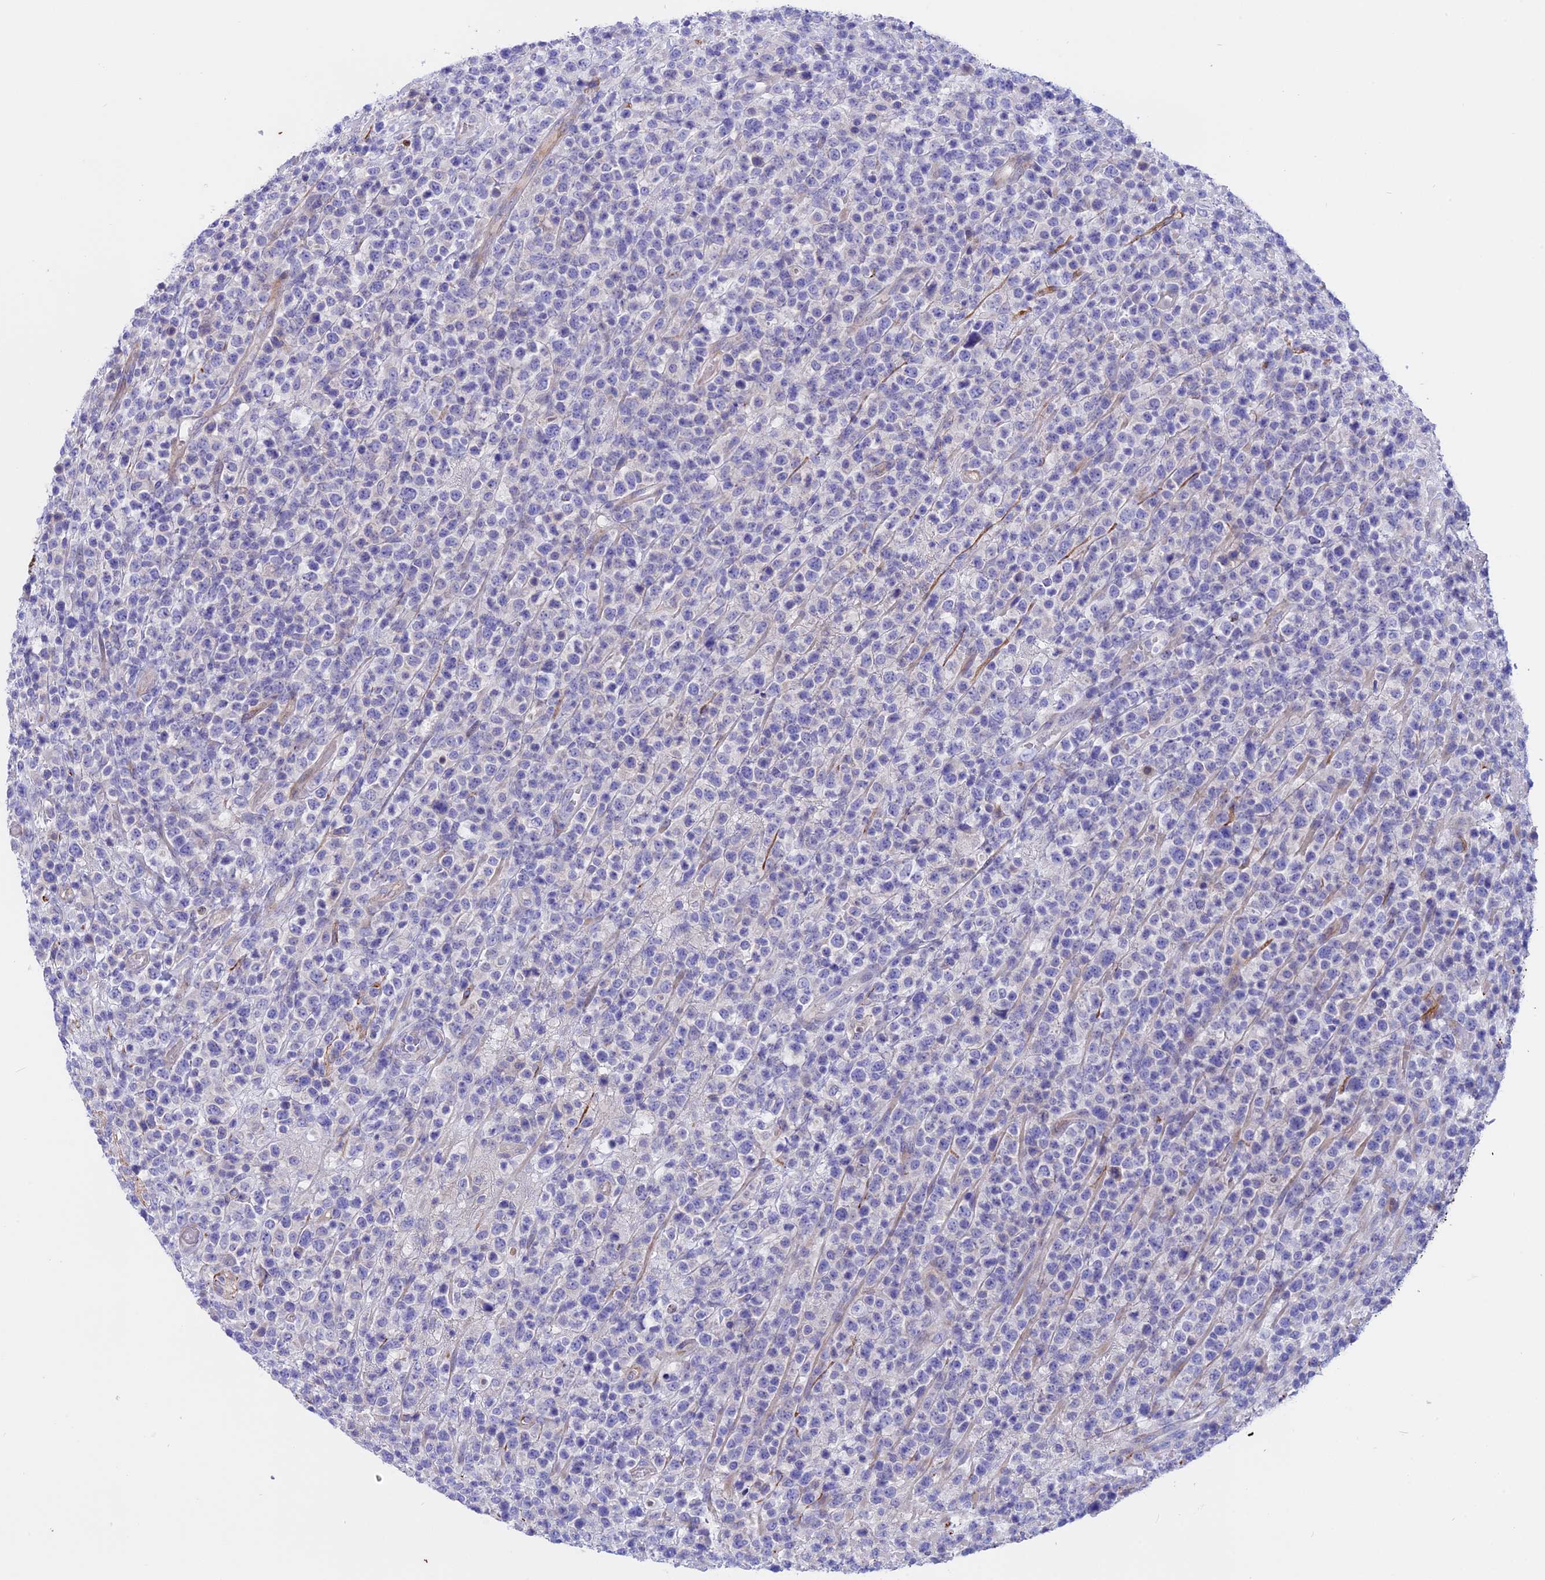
{"staining": {"intensity": "negative", "quantity": "none", "location": "none"}, "tissue": "lymphoma", "cell_type": "Tumor cells", "image_type": "cancer", "snomed": [{"axis": "morphology", "description": "Malignant lymphoma, non-Hodgkin's type, High grade"}, {"axis": "topography", "description": "Colon"}], "caption": "Immunohistochemical staining of lymphoma shows no significant positivity in tumor cells.", "gene": "TMEM138", "patient": {"sex": "female", "age": 53}}